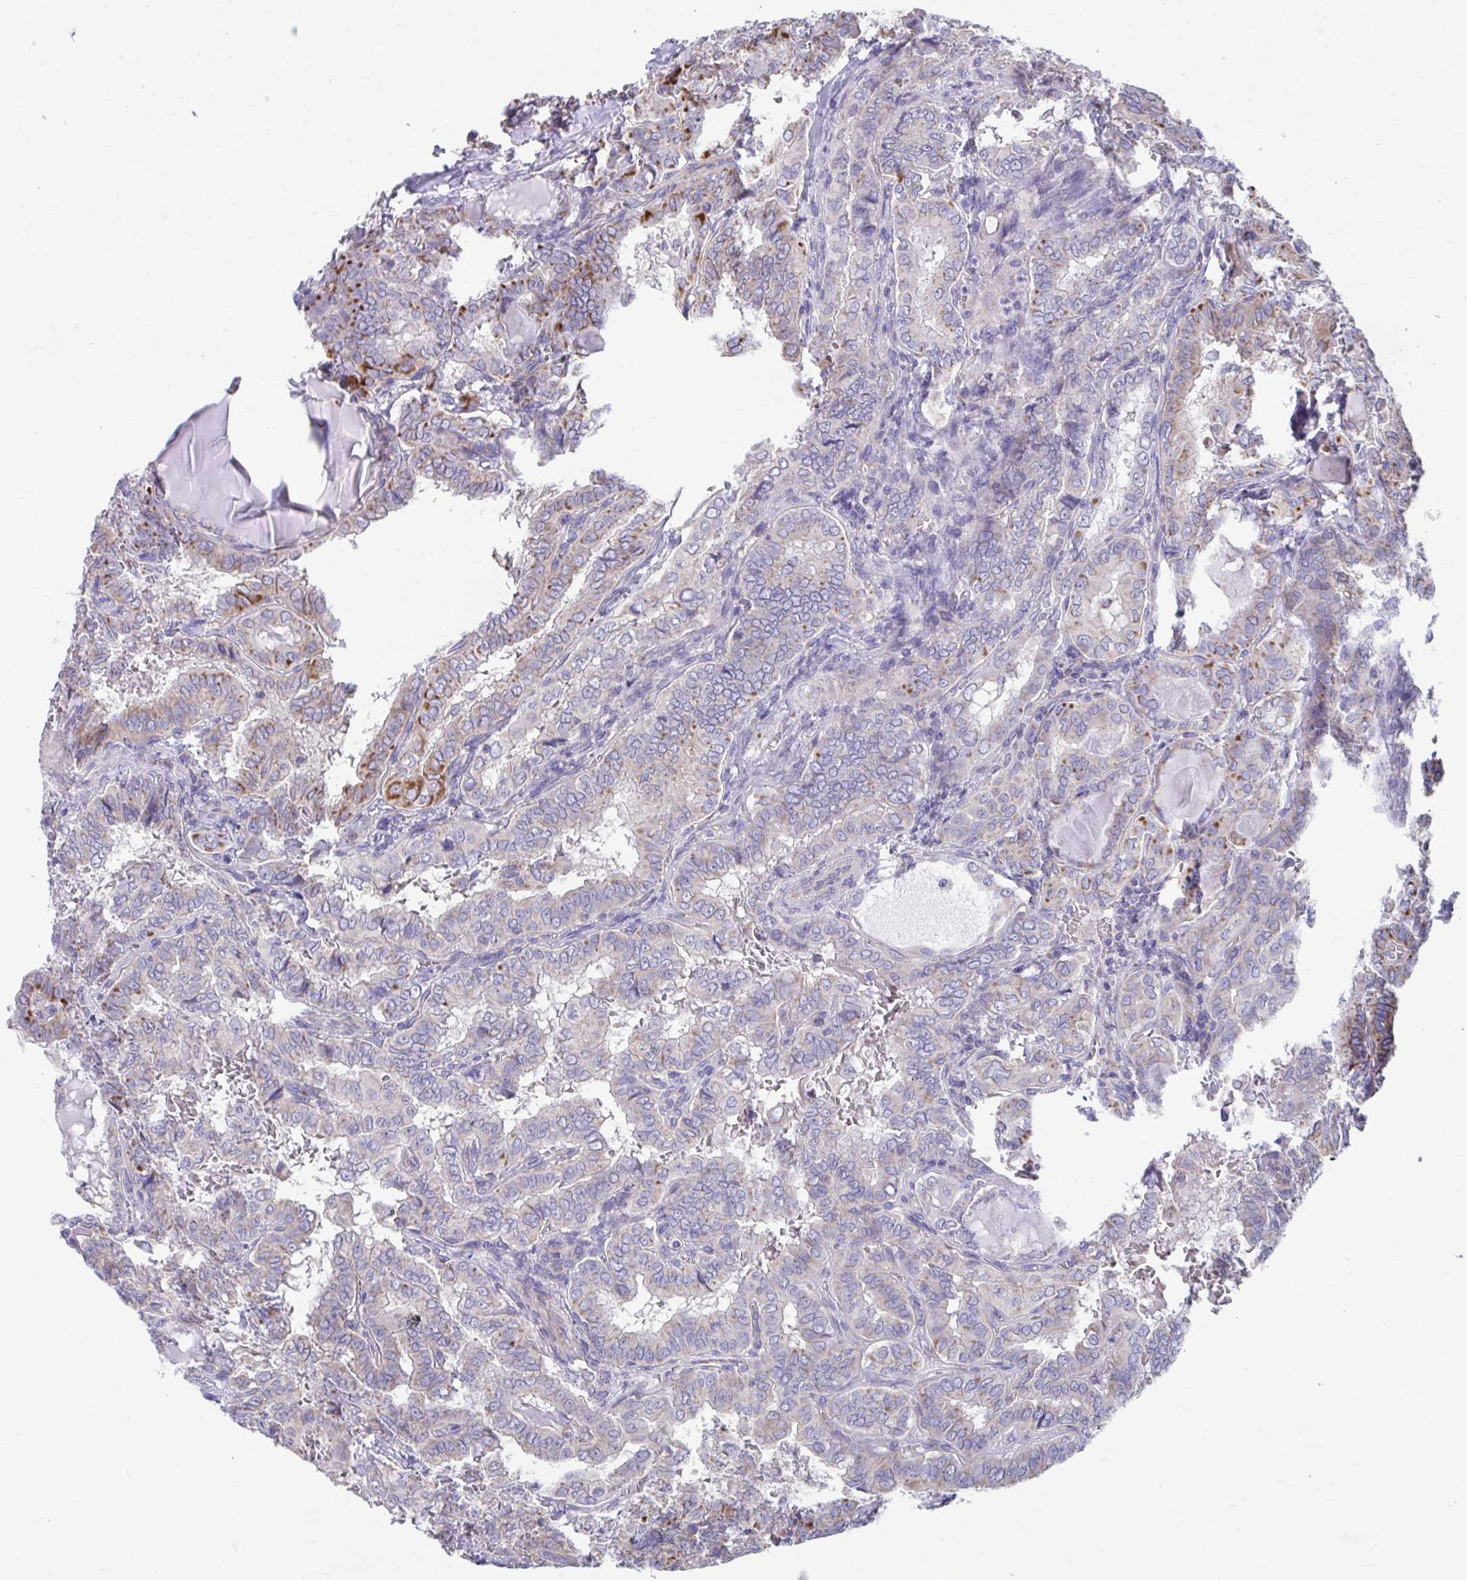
{"staining": {"intensity": "moderate", "quantity": "<25%", "location": "cytoplasmic/membranous"}, "tissue": "thyroid cancer", "cell_type": "Tumor cells", "image_type": "cancer", "snomed": [{"axis": "morphology", "description": "Papillary adenocarcinoma, NOS"}, {"axis": "topography", "description": "Thyroid gland"}], "caption": "This image exhibits thyroid papillary adenocarcinoma stained with immunohistochemistry (IHC) to label a protein in brown. The cytoplasmic/membranous of tumor cells show moderate positivity for the protein. Nuclei are counter-stained blue.", "gene": "LINGO4", "patient": {"sex": "female", "age": 46}}